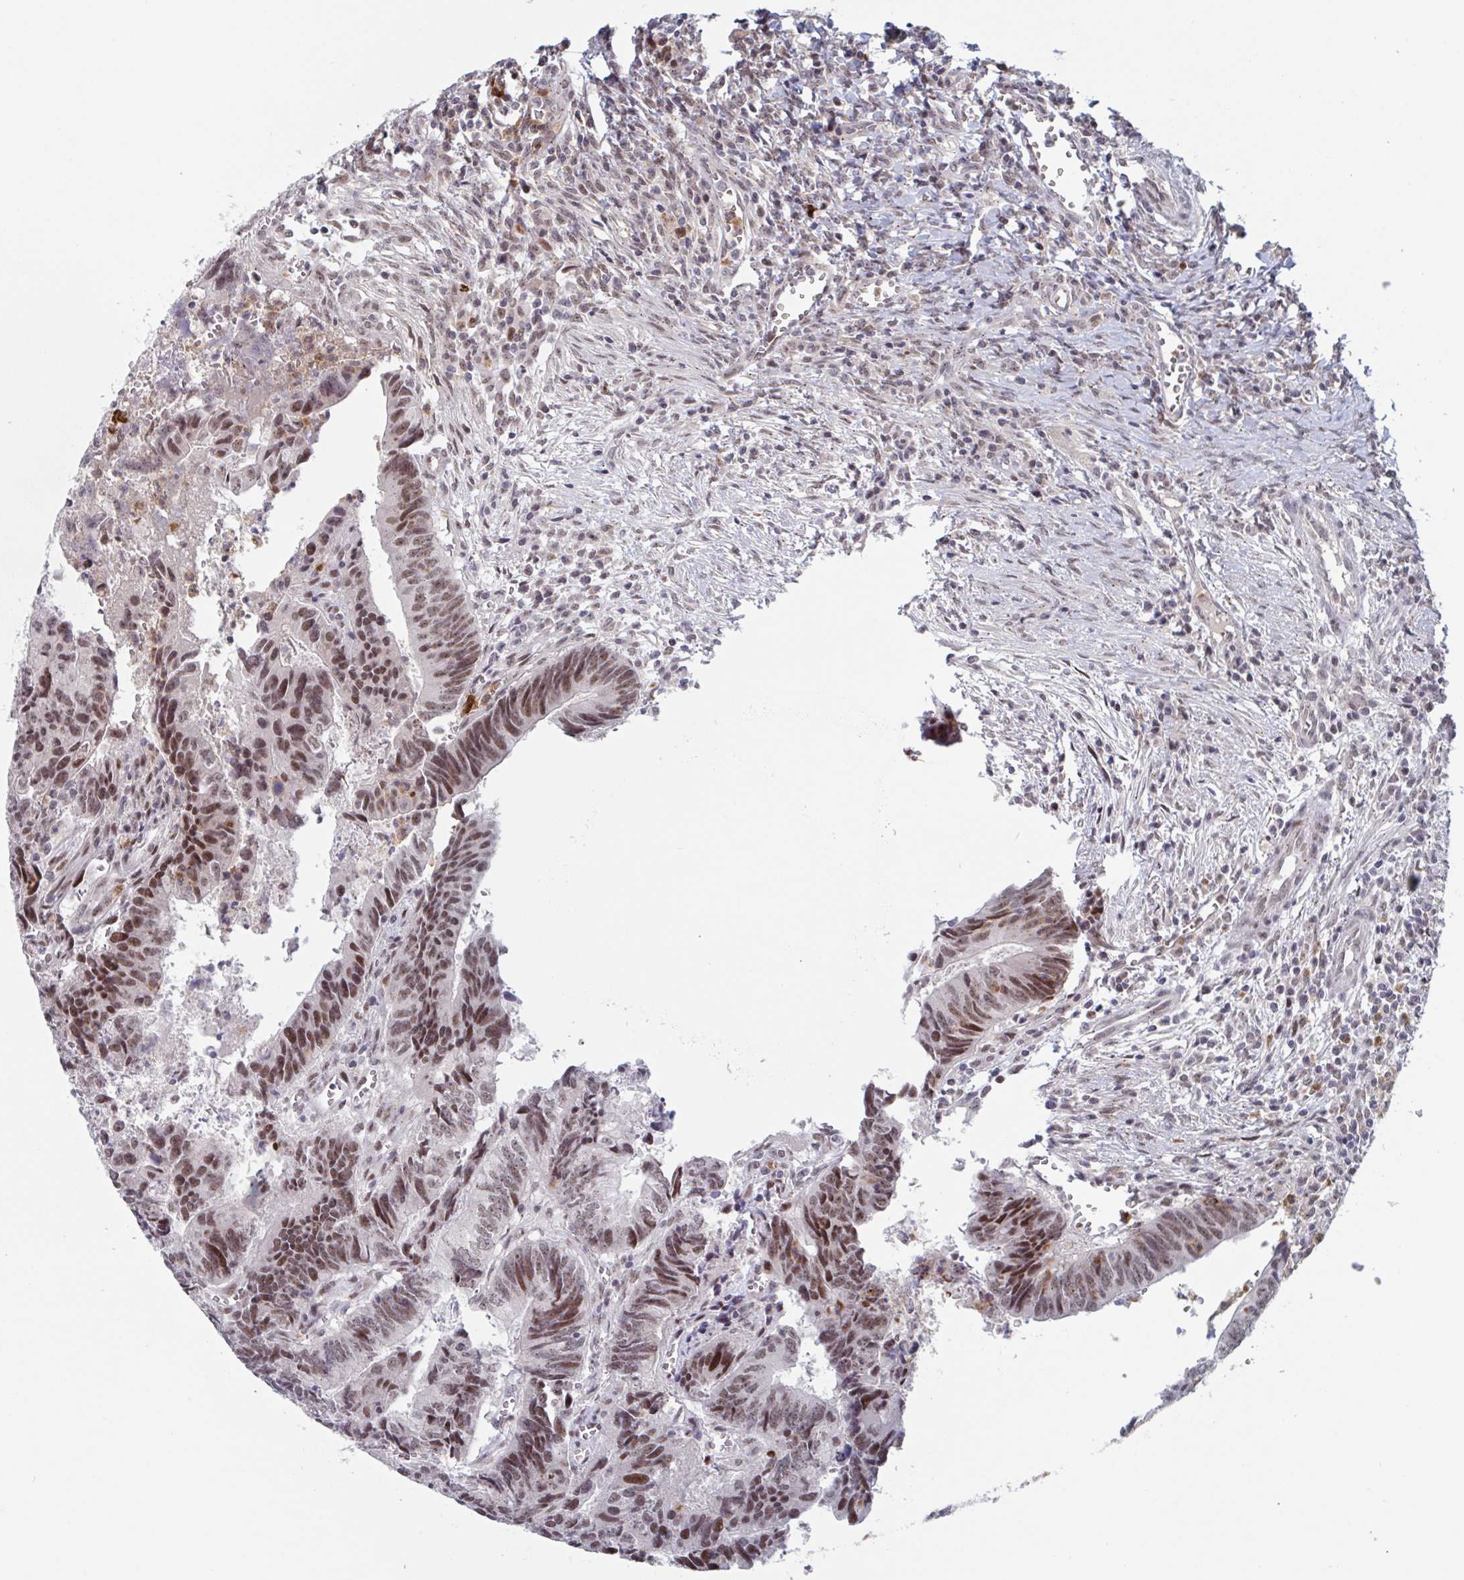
{"staining": {"intensity": "moderate", "quantity": ">75%", "location": "nuclear"}, "tissue": "colorectal cancer", "cell_type": "Tumor cells", "image_type": "cancer", "snomed": [{"axis": "morphology", "description": "Adenocarcinoma, NOS"}, {"axis": "topography", "description": "Colon"}], "caption": "High-power microscopy captured an immunohistochemistry histopathology image of colorectal cancer, revealing moderate nuclear staining in approximately >75% of tumor cells.", "gene": "RNF212", "patient": {"sex": "male", "age": 86}}